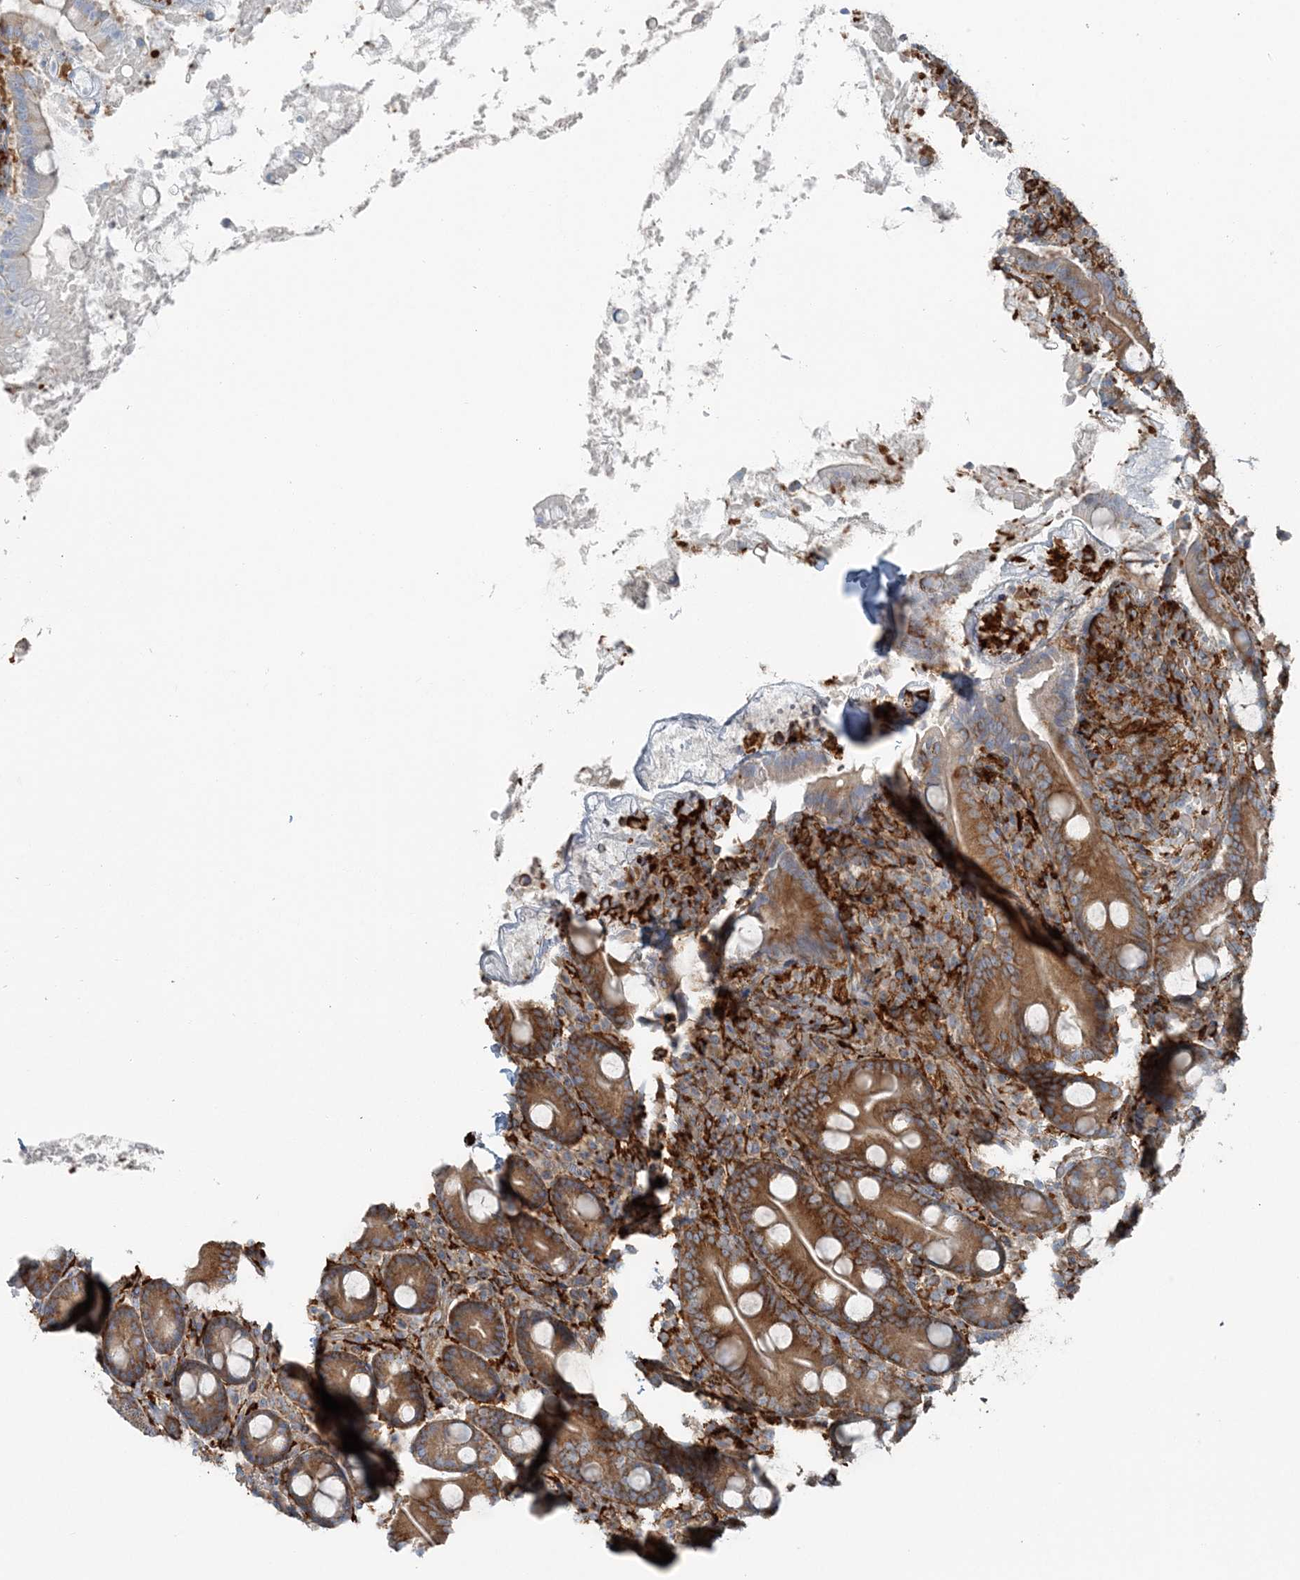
{"staining": {"intensity": "strong", "quantity": ">75%", "location": "cytoplasmic/membranous"}, "tissue": "duodenum", "cell_type": "Glandular cells", "image_type": "normal", "snomed": [{"axis": "morphology", "description": "Normal tissue, NOS"}, {"axis": "topography", "description": "Duodenum"}], "caption": "Glandular cells exhibit high levels of strong cytoplasmic/membranous positivity in approximately >75% of cells in benign duodenum.", "gene": "SNX2", "patient": {"sex": "male", "age": 35}}